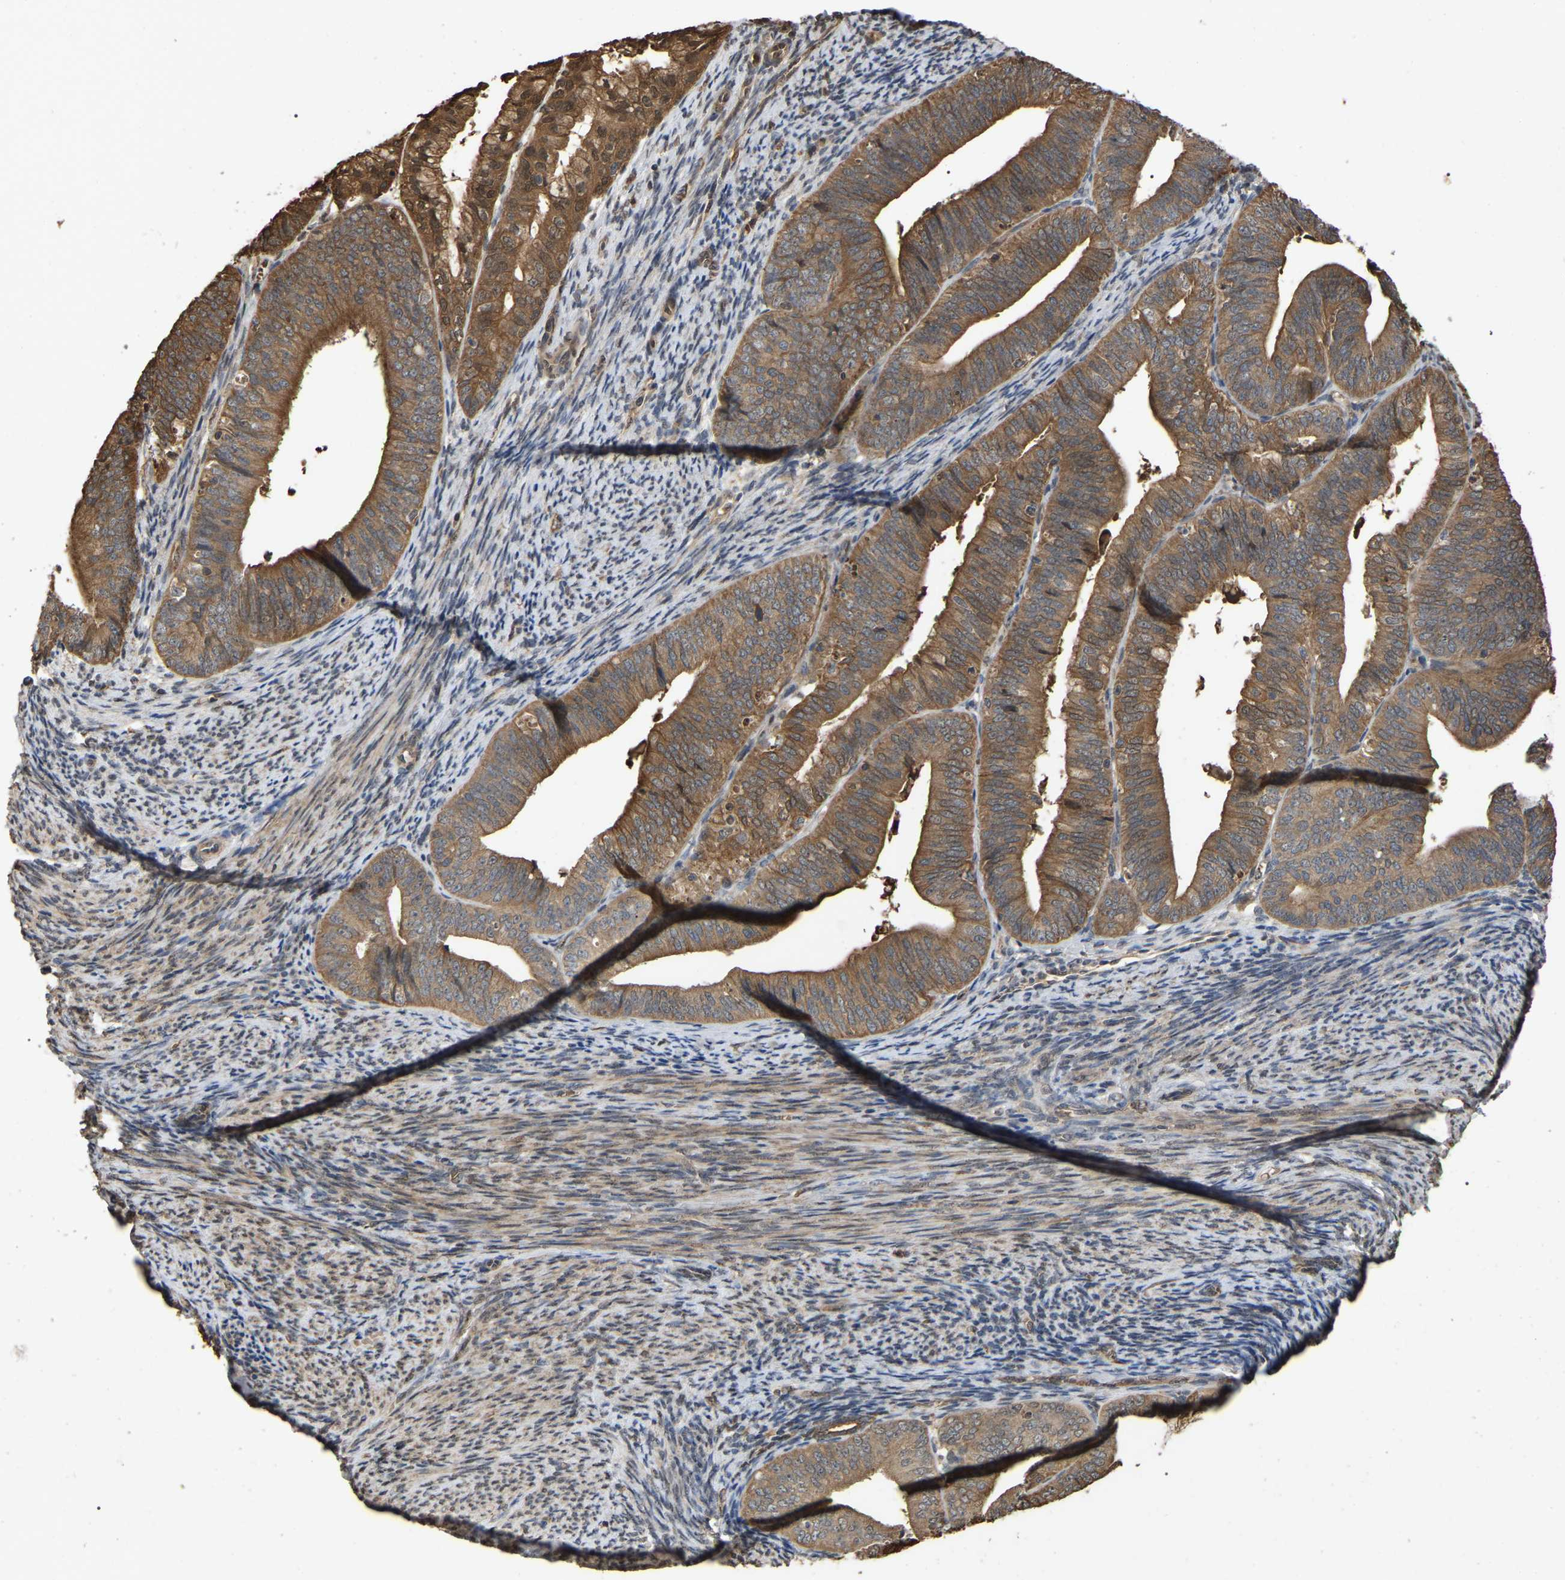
{"staining": {"intensity": "moderate", "quantity": ">75%", "location": "cytoplasmic/membranous"}, "tissue": "endometrial cancer", "cell_type": "Tumor cells", "image_type": "cancer", "snomed": [{"axis": "morphology", "description": "Adenocarcinoma, NOS"}, {"axis": "topography", "description": "Endometrium"}], "caption": "A brown stain shows moderate cytoplasmic/membranous expression of a protein in human endometrial cancer (adenocarcinoma) tumor cells.", "gene": "FAM219A", "patient": {"sex": "female", "age": 63}}